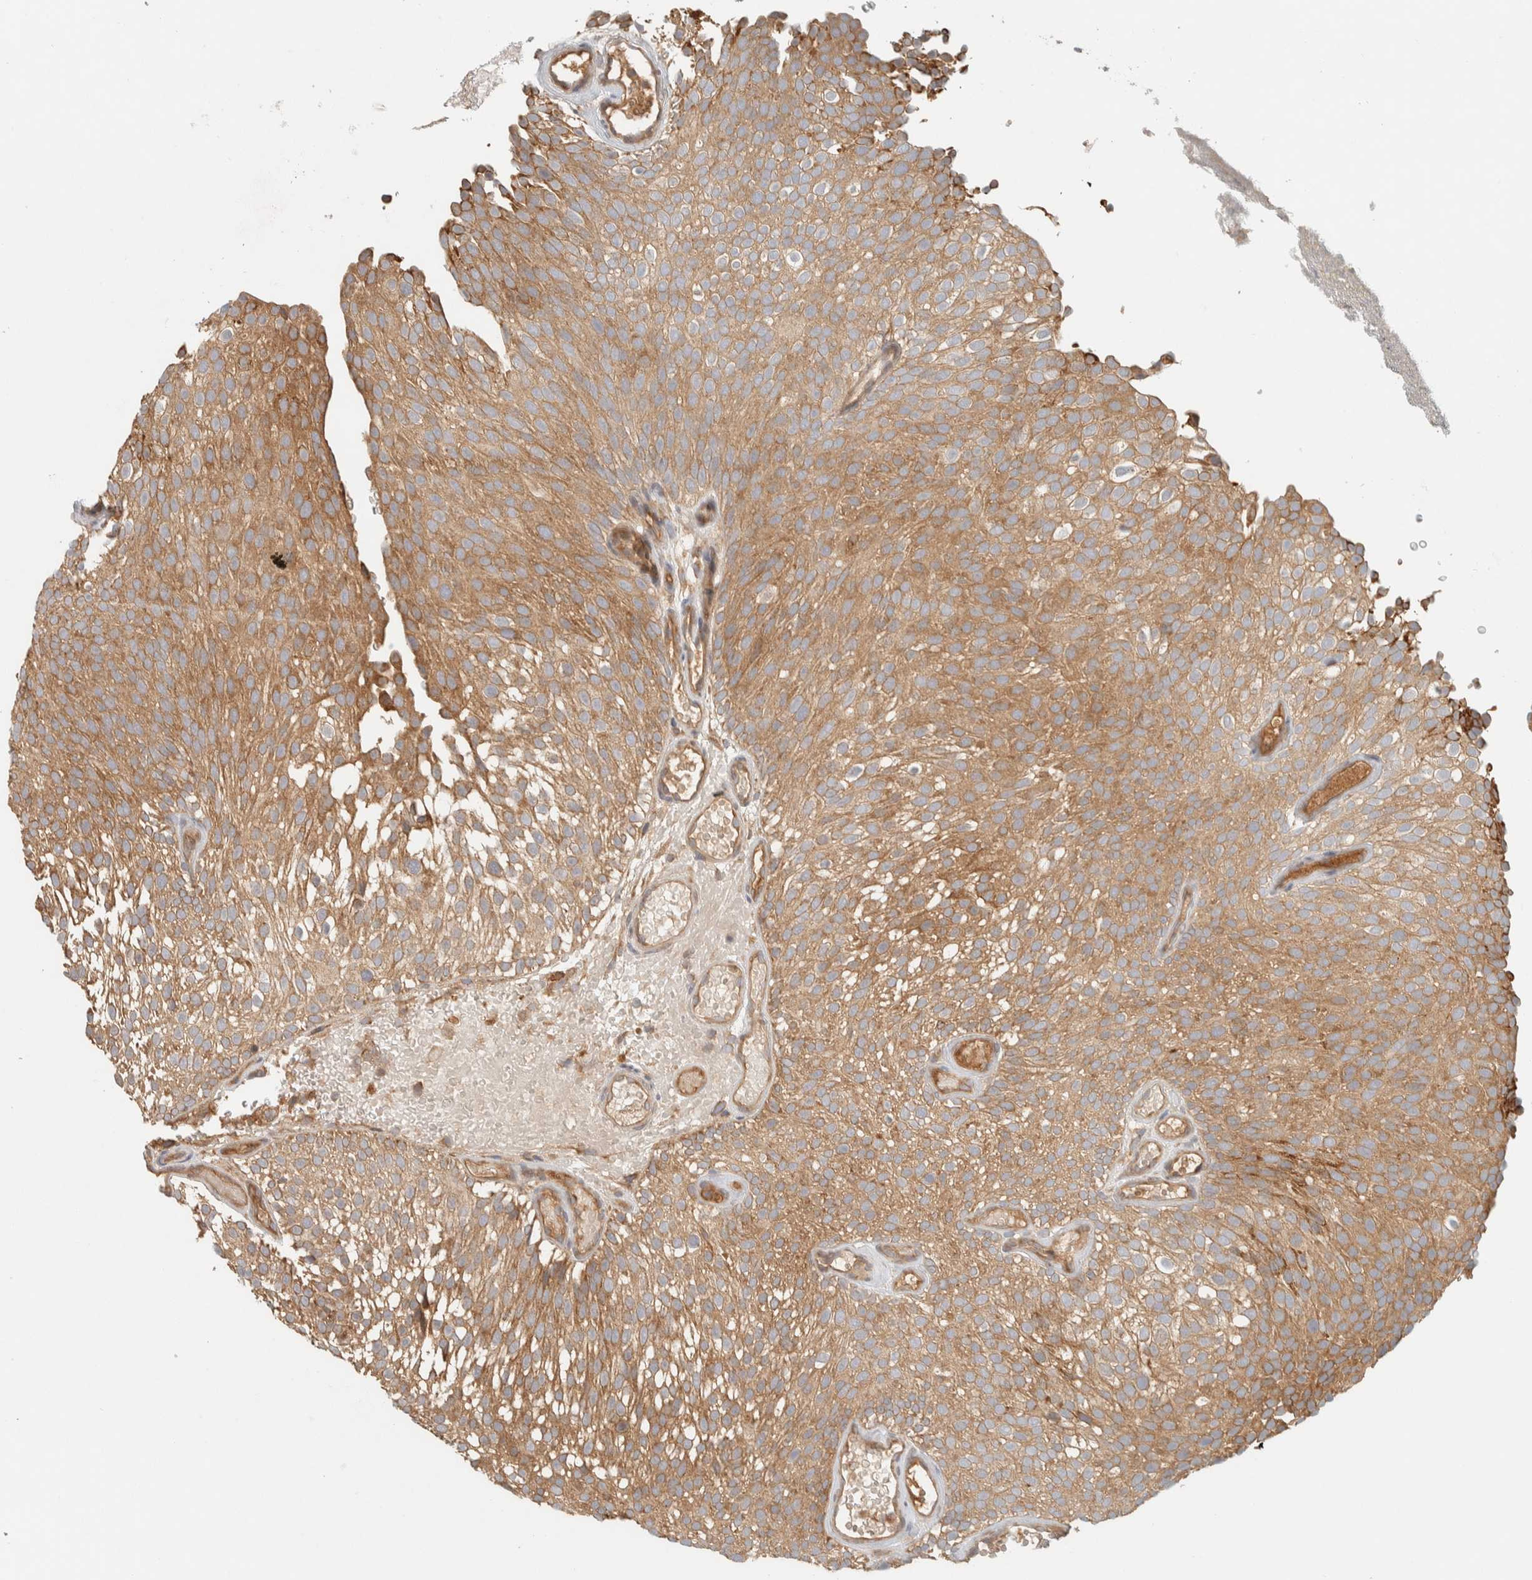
{"staining": {"intensity": "moderate", "quantity": ">75%", "location": "cytoplasmic/membranous"}, "tissue": "urothelial cancer", "cell_type": "Tumor cells", "image_type": "cancer", "snomed": [{"axis": "morphology", "description": "Urothelial carcinoma, Low grade"}, {"axis": "topography", "description": "Urinary bladder"}], "caption": "High-power microscopy captured an immunohistochemistry micrograph of urothelial carcinoma (low-grade), revealing moderate cytoplasmic/membranous expression in about >75% of tumor cells. Ihc stains the protein of interest in brown and the nuclei are stained blue.", "gene": "FAM167A", "patient": {"sex": "male", "age": 78}}